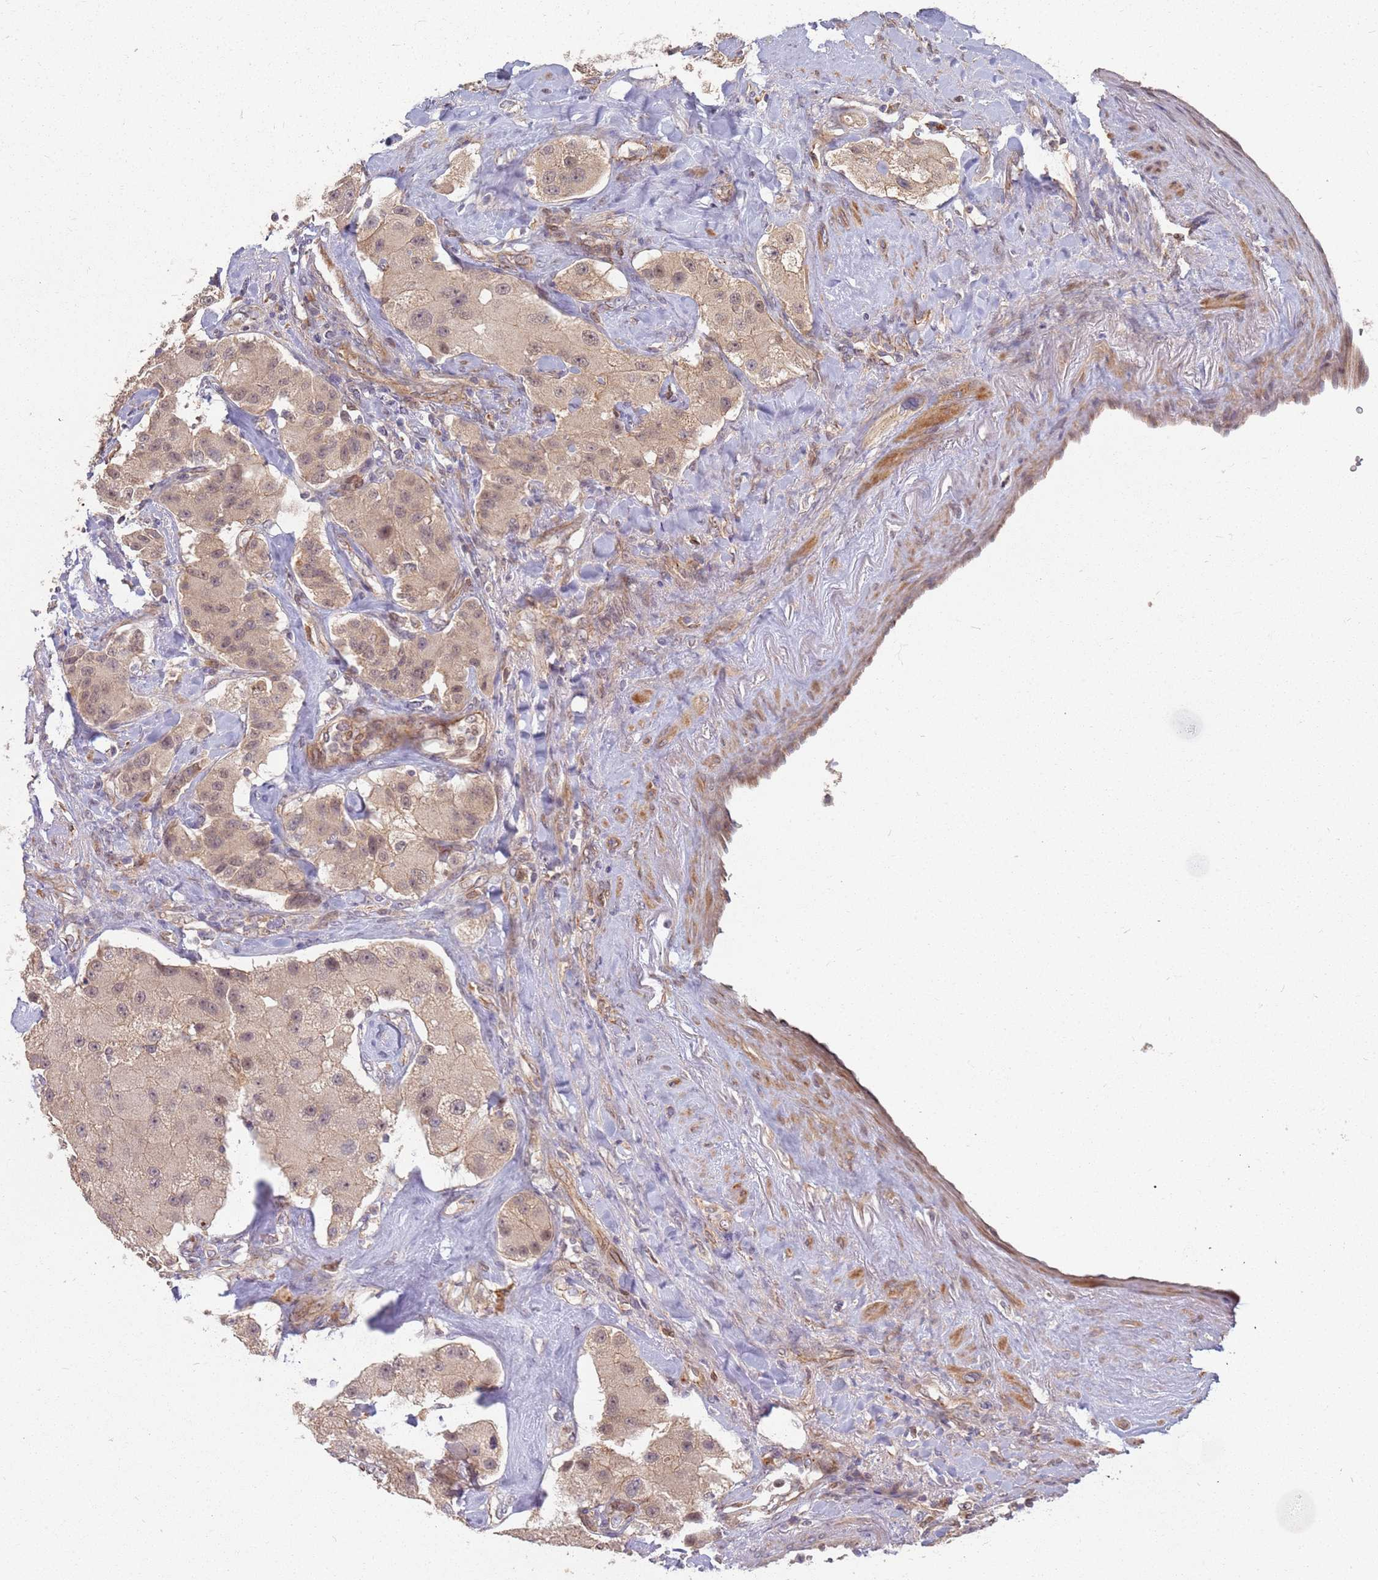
{"staining": {"intensity": "weak", "quantity": ">75%", "location": "cytoplasmic/membranous"}, "tissue": "carcinoid", "cell_type": "Tumor cells", "image_type": "cancer", "snomed": [{"axis": "morphology", "description": "Carcinoid, malignant, NOS"}, {"axis": "topography", "description": "Pancreas"}], "caption": "A brown stain highlights weak cytoplasmic/membranous staining of a protein in human carcinoid tumor cells.", "gene": "MPEG1", "patient": {"sex": "male", "age": 41}}